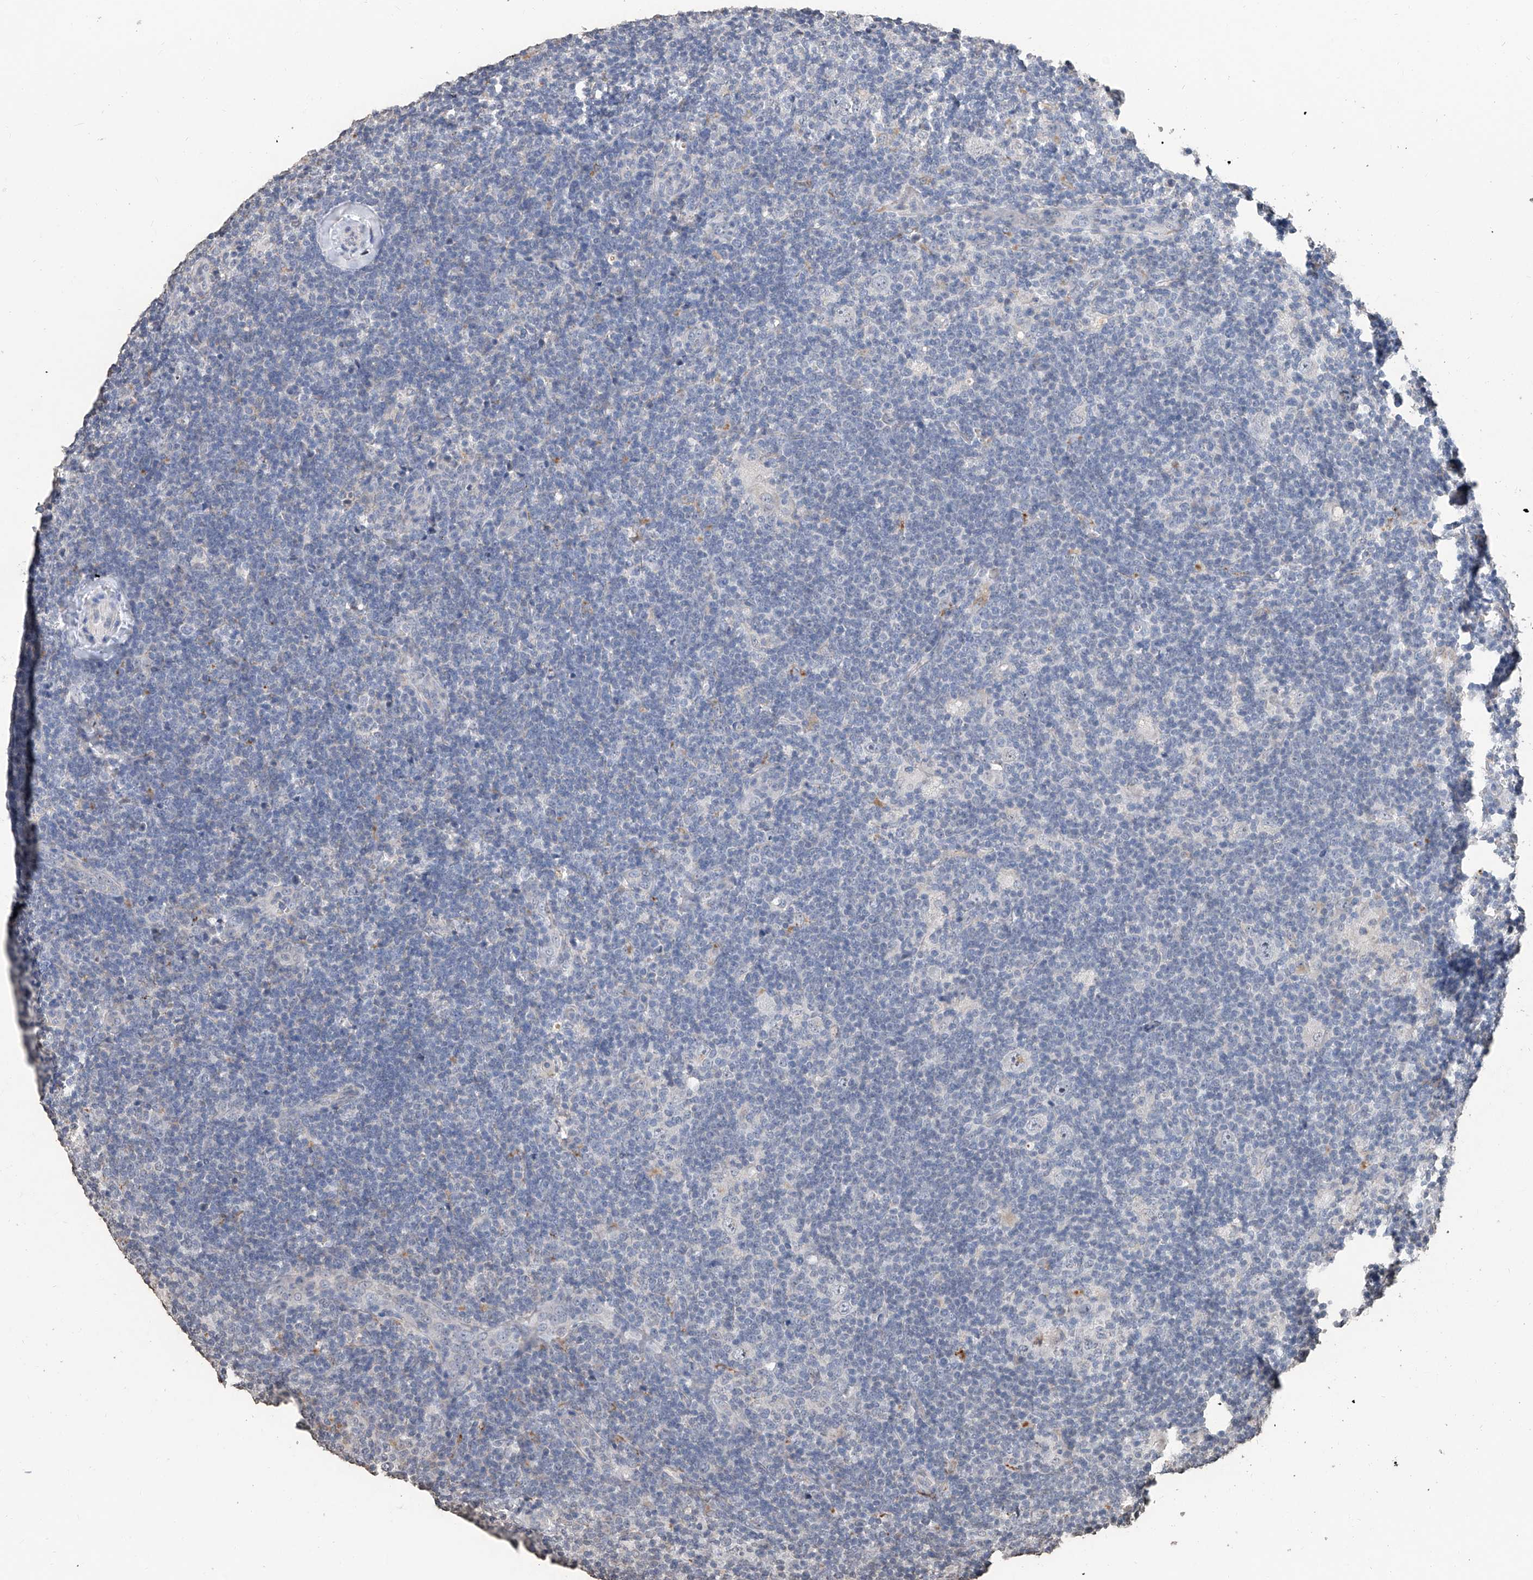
{"staining": {"intensity": "negative", "quantity": "none", "location": "none"}, "tissue": "lymphoma", "cell_type": "Tumor cells", "image_type": "cancer", "snomed": [{"axis": "morphology", "description": "Hodgkin's disease, NOS"}, {"axis": "topography", "description": "Lymph node"}], "caption": "Lymphoma was stained to show a protein in brown. There is no significant expression in tumor cells. (Stains: DAB (3,3'-diaminobenzidine) immunohistochemistry with hematoxylin counter stain, Microscopy: brightfield microscopy at high magnification).", "gene": "RP9", "patient": {"sex": "female", "age": 57}}